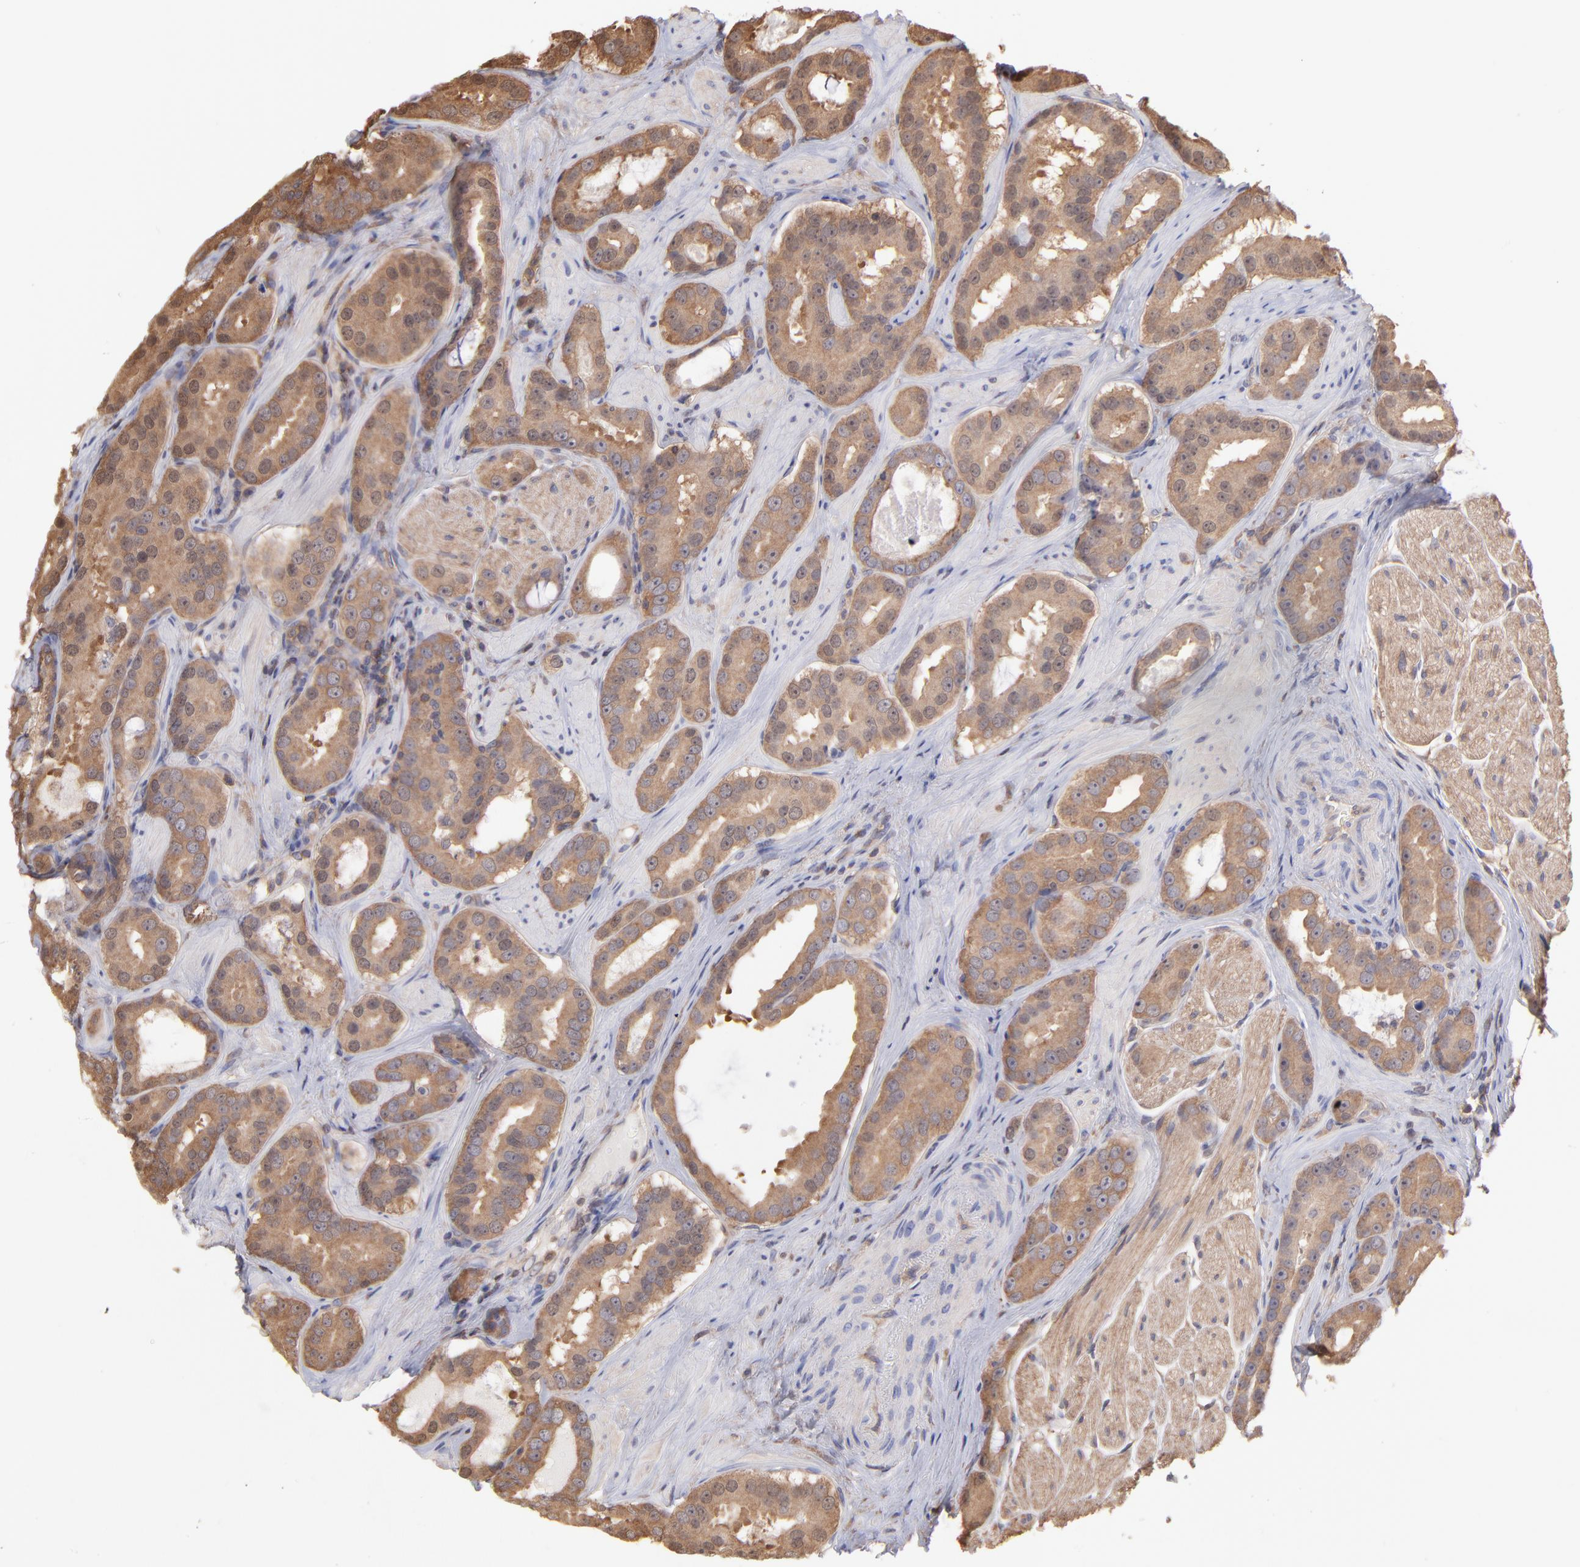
{"staining": {"intensity": "strong", "quantity": ">75%", "location": "cytoplasmic/membranous"}, "tissue": "prostate cancer", "cell_type": "Tumor cells", "image_type": "cancer", "snomed": [{"axis": "morphology", "description": "Adenocarcinoma, Low grade"}, {"axis": "topography", "description": "Prostate"}], "caption": "This micrograph demonstrates prostate cancer stained with immunohistochemistry (IHC) to label a protein in brown. The cytoplasmic/membranous of tumor cells show strong positivity for the protein. Nuclei are counter-stained blue.", "gene": "MAP2K2", "patient": {"sex": "male", "age": 59}}